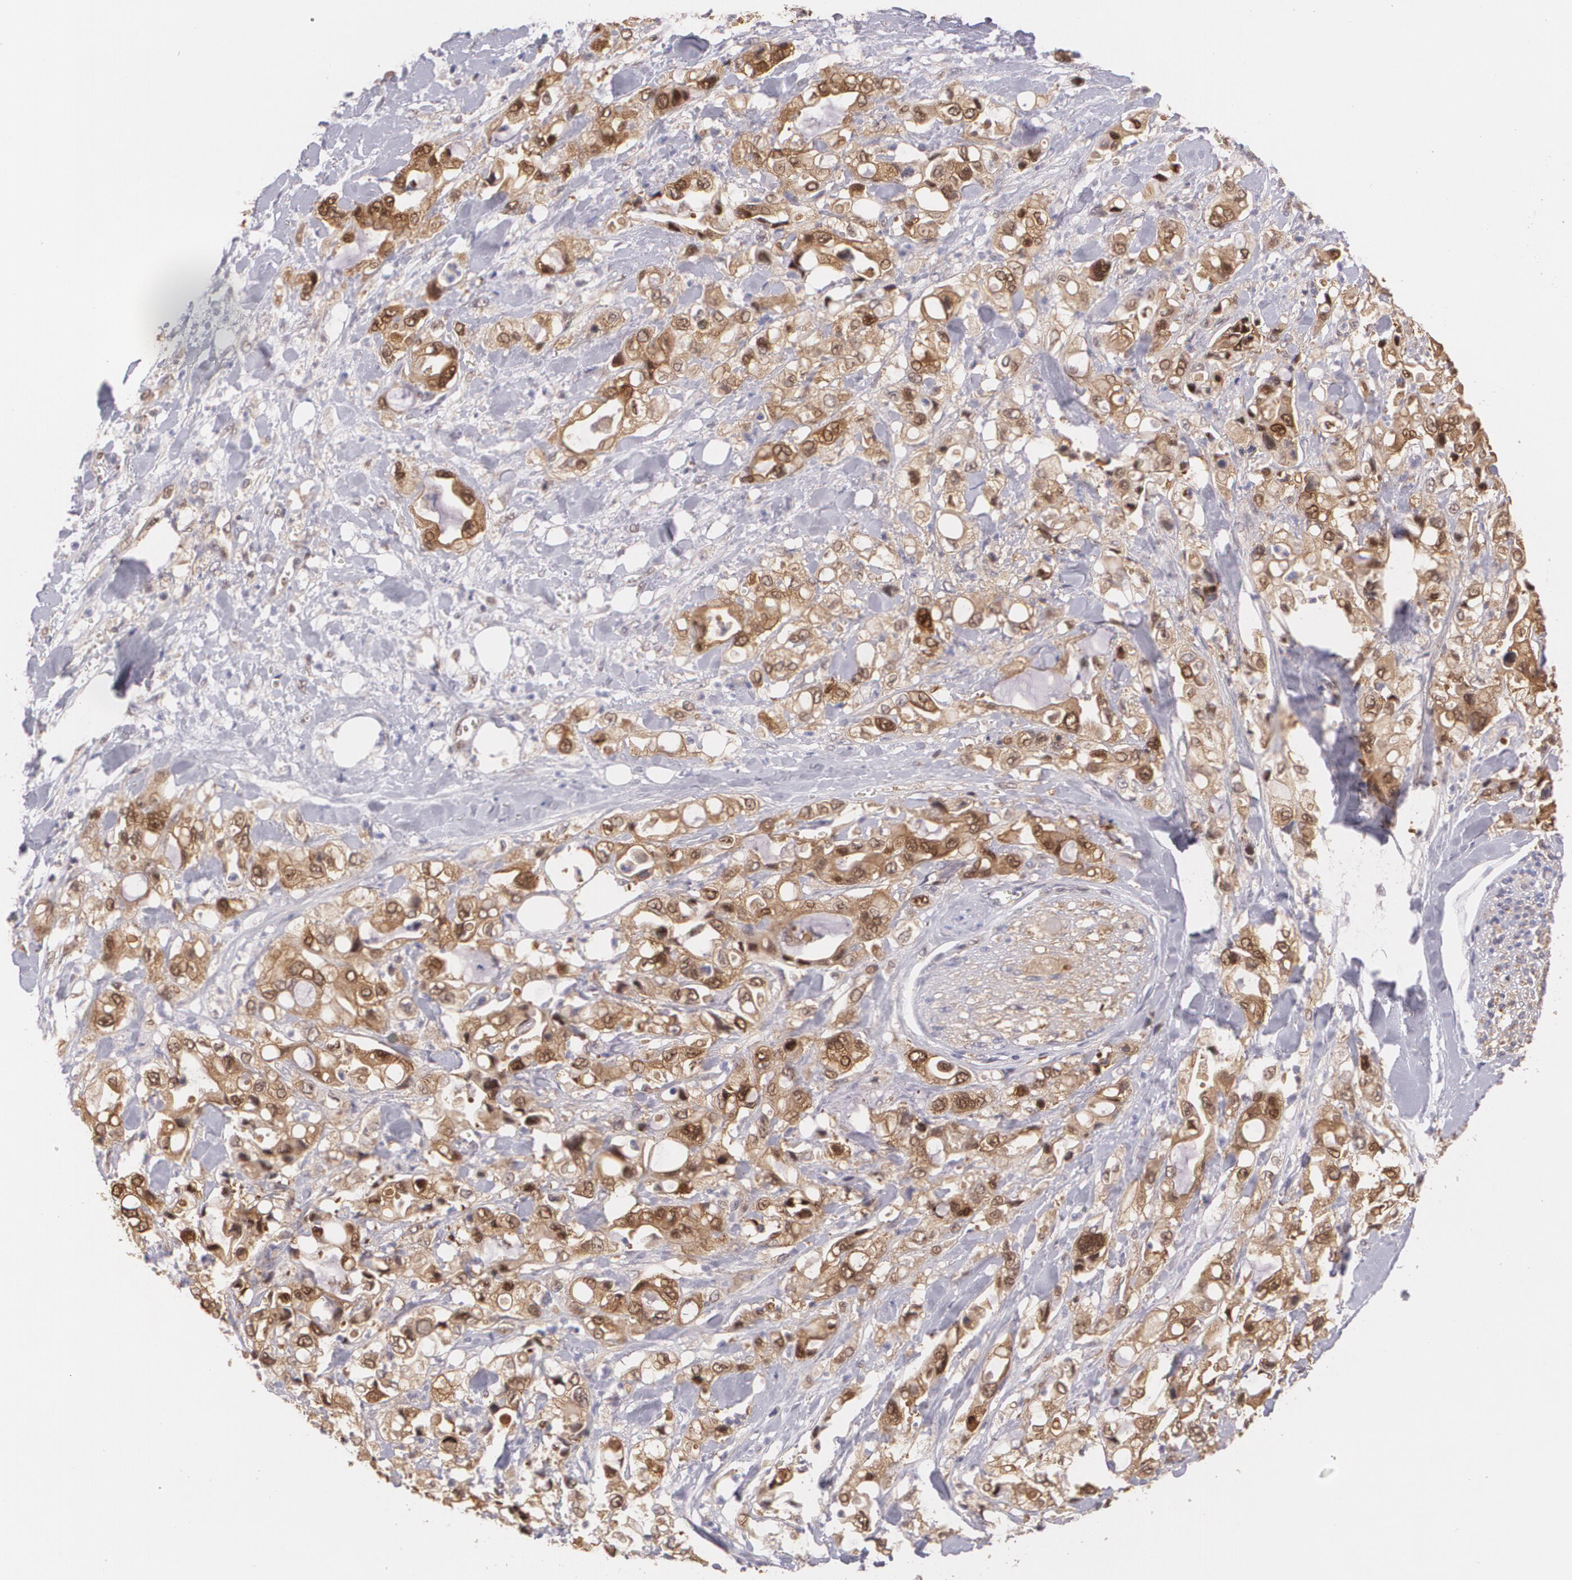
{"staining": {"intensity": "strong", "quantity": ">75%", "location": "cytoplasmic/membranous,nuclear"}, "tissue": "pancreatic cancer", "cell_type": "Tumor cells", "image_type": "cancer", "snomed": [{"axis": "morphology", "description": "Adenocarcinoma, NOS"}, {"axis": "topography", "description": "Pancreas"}], "caption": "A micrograph of pancreatic adenocarcinoma stained for a protein demonstrates strong cytoplasmic/membranous and nuclear brown staining in tumor cells.", "gene": "HSPH1", "patient": {"sex": "male", "age": 70}}